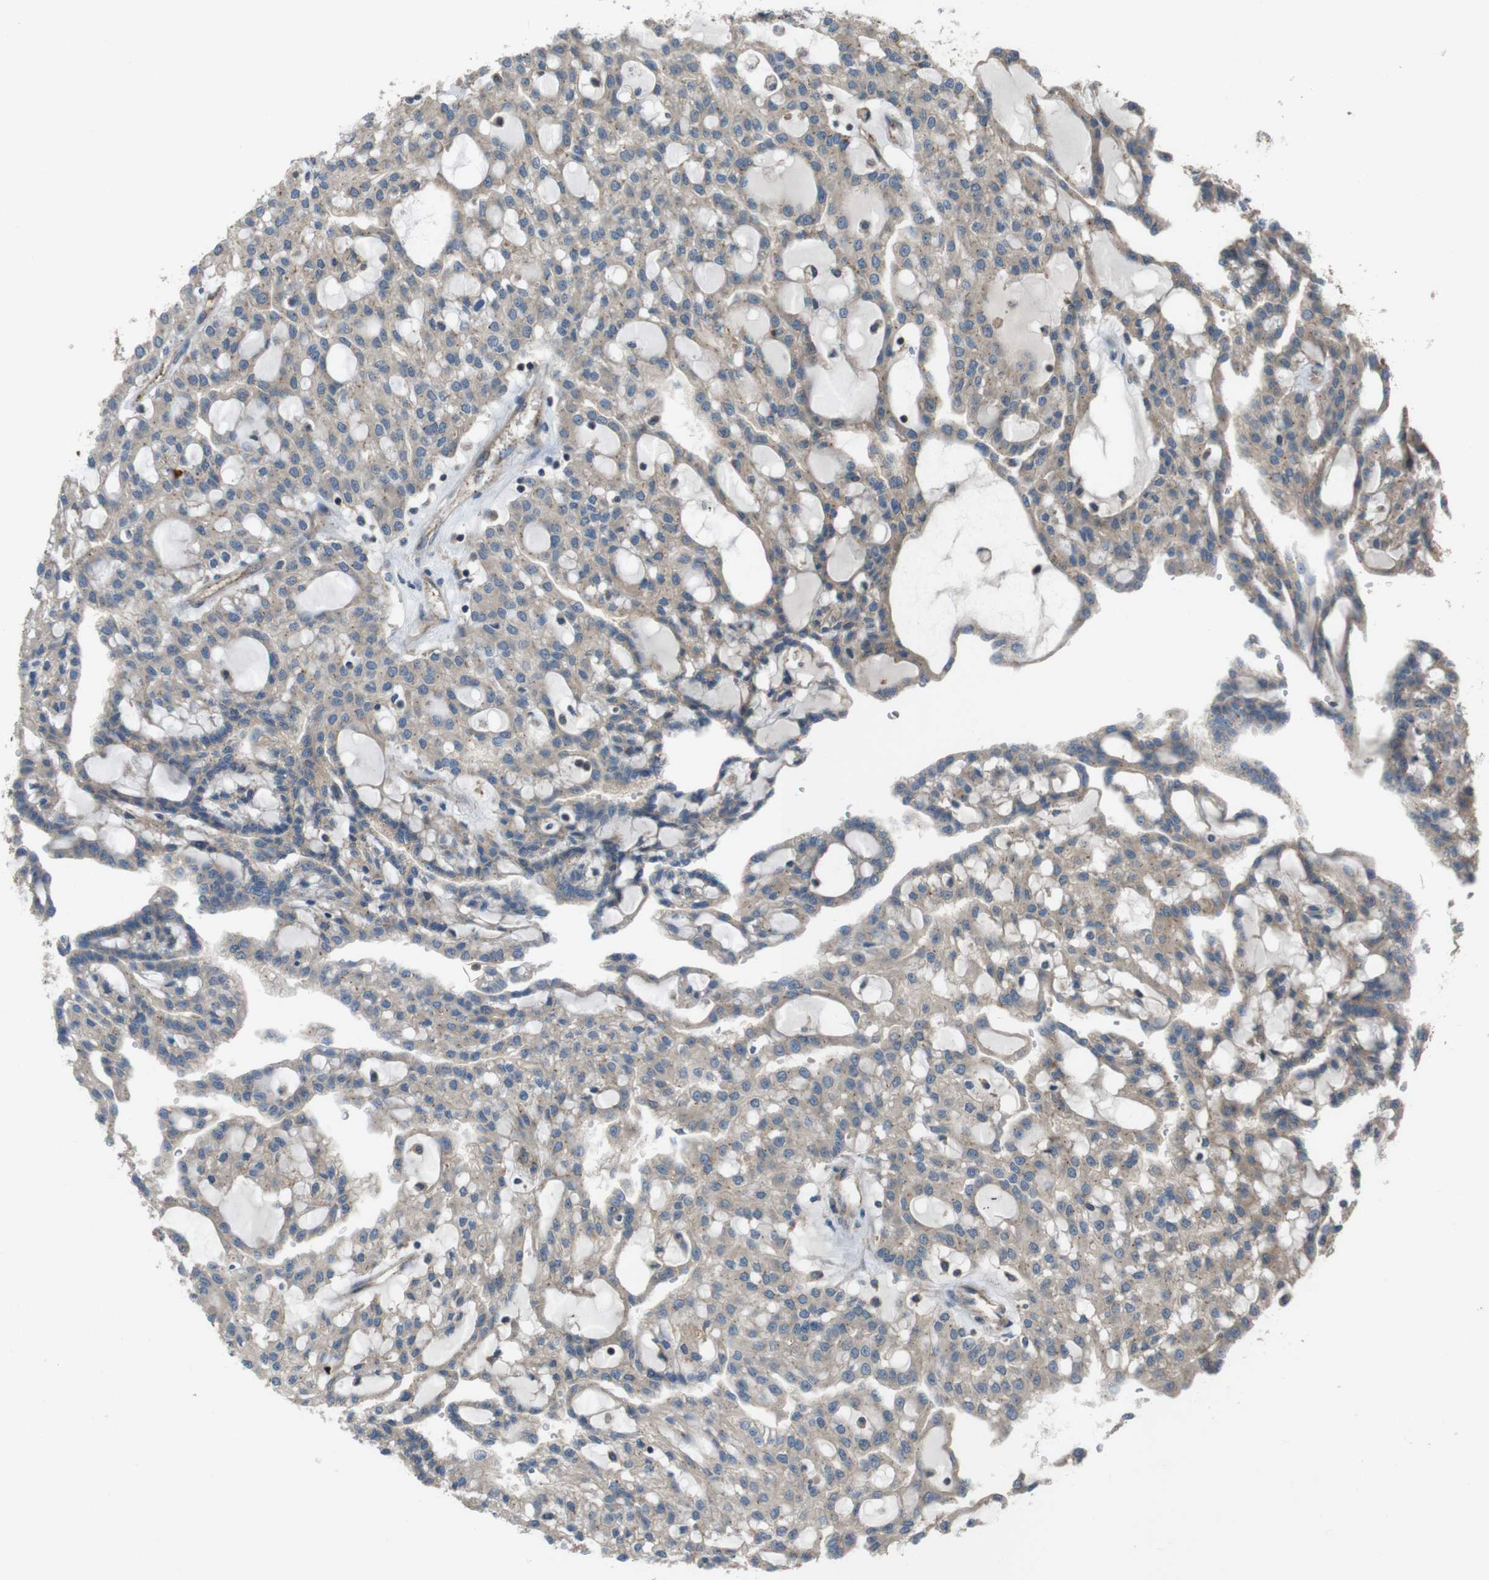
{"staining": {"intensity": "weak", "quantity": ">75%", "location": "cytoplasmic/membranous"}, "tissue": "renal cancer", "cell_type": "Tumor cells", "image_type": "cancer", "snomed": [{"axis": "morphology", "description": "Adenocarcinoma, NOS"}, {"axis": "topography", "description": "Kidney"}], "caption": "Brown immunohistochemical staining in human renal cancer (adenocarcinoma) reveals weak cytoplasmic/membranous positivity in approximately >75% of tumor cells.", "gene": "SLC22A23", "patient": {"sex": "male", "age": 63}}